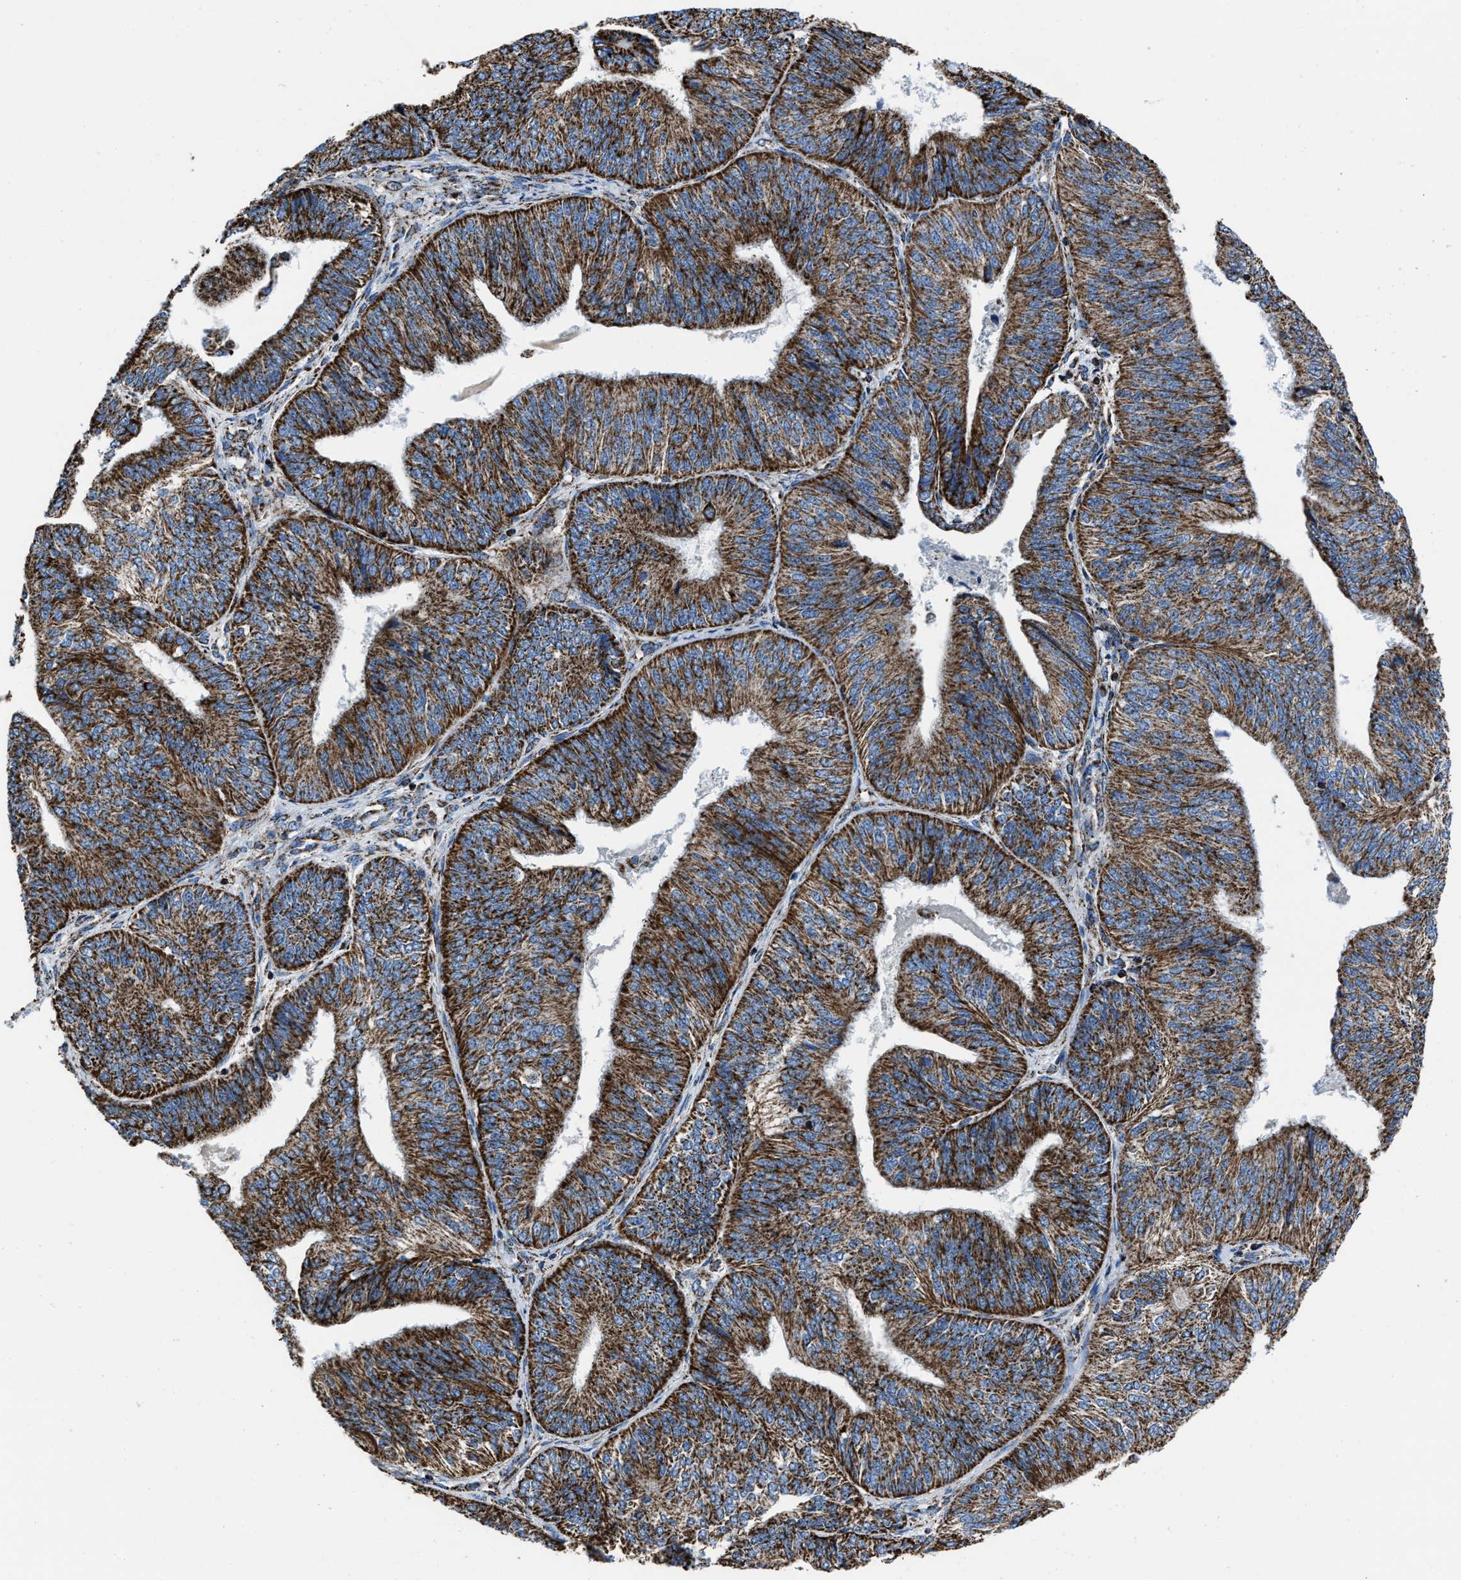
{"staining": {"intensity": "strong", "quantity": ">75%", "location": "cytoplasmic/membranous"}, "tissue": "endometrial cancer", "cell_type": "Tumor cells", "image_type": "cancer", "snomed": [{"axis": "morphology", "description": "Adenocarcinoma, NOS"}, {"axis": "topography", "description": "Endometrium"}], "caption": "High-power microscopy captured an IHC photomicrograph of endometrial cancer, revealing strong cytoplasmic/membranous staining in about >75% of tumor cells.", "gene": "NSD3", "patient": {"sex": "female", "age": 58}}